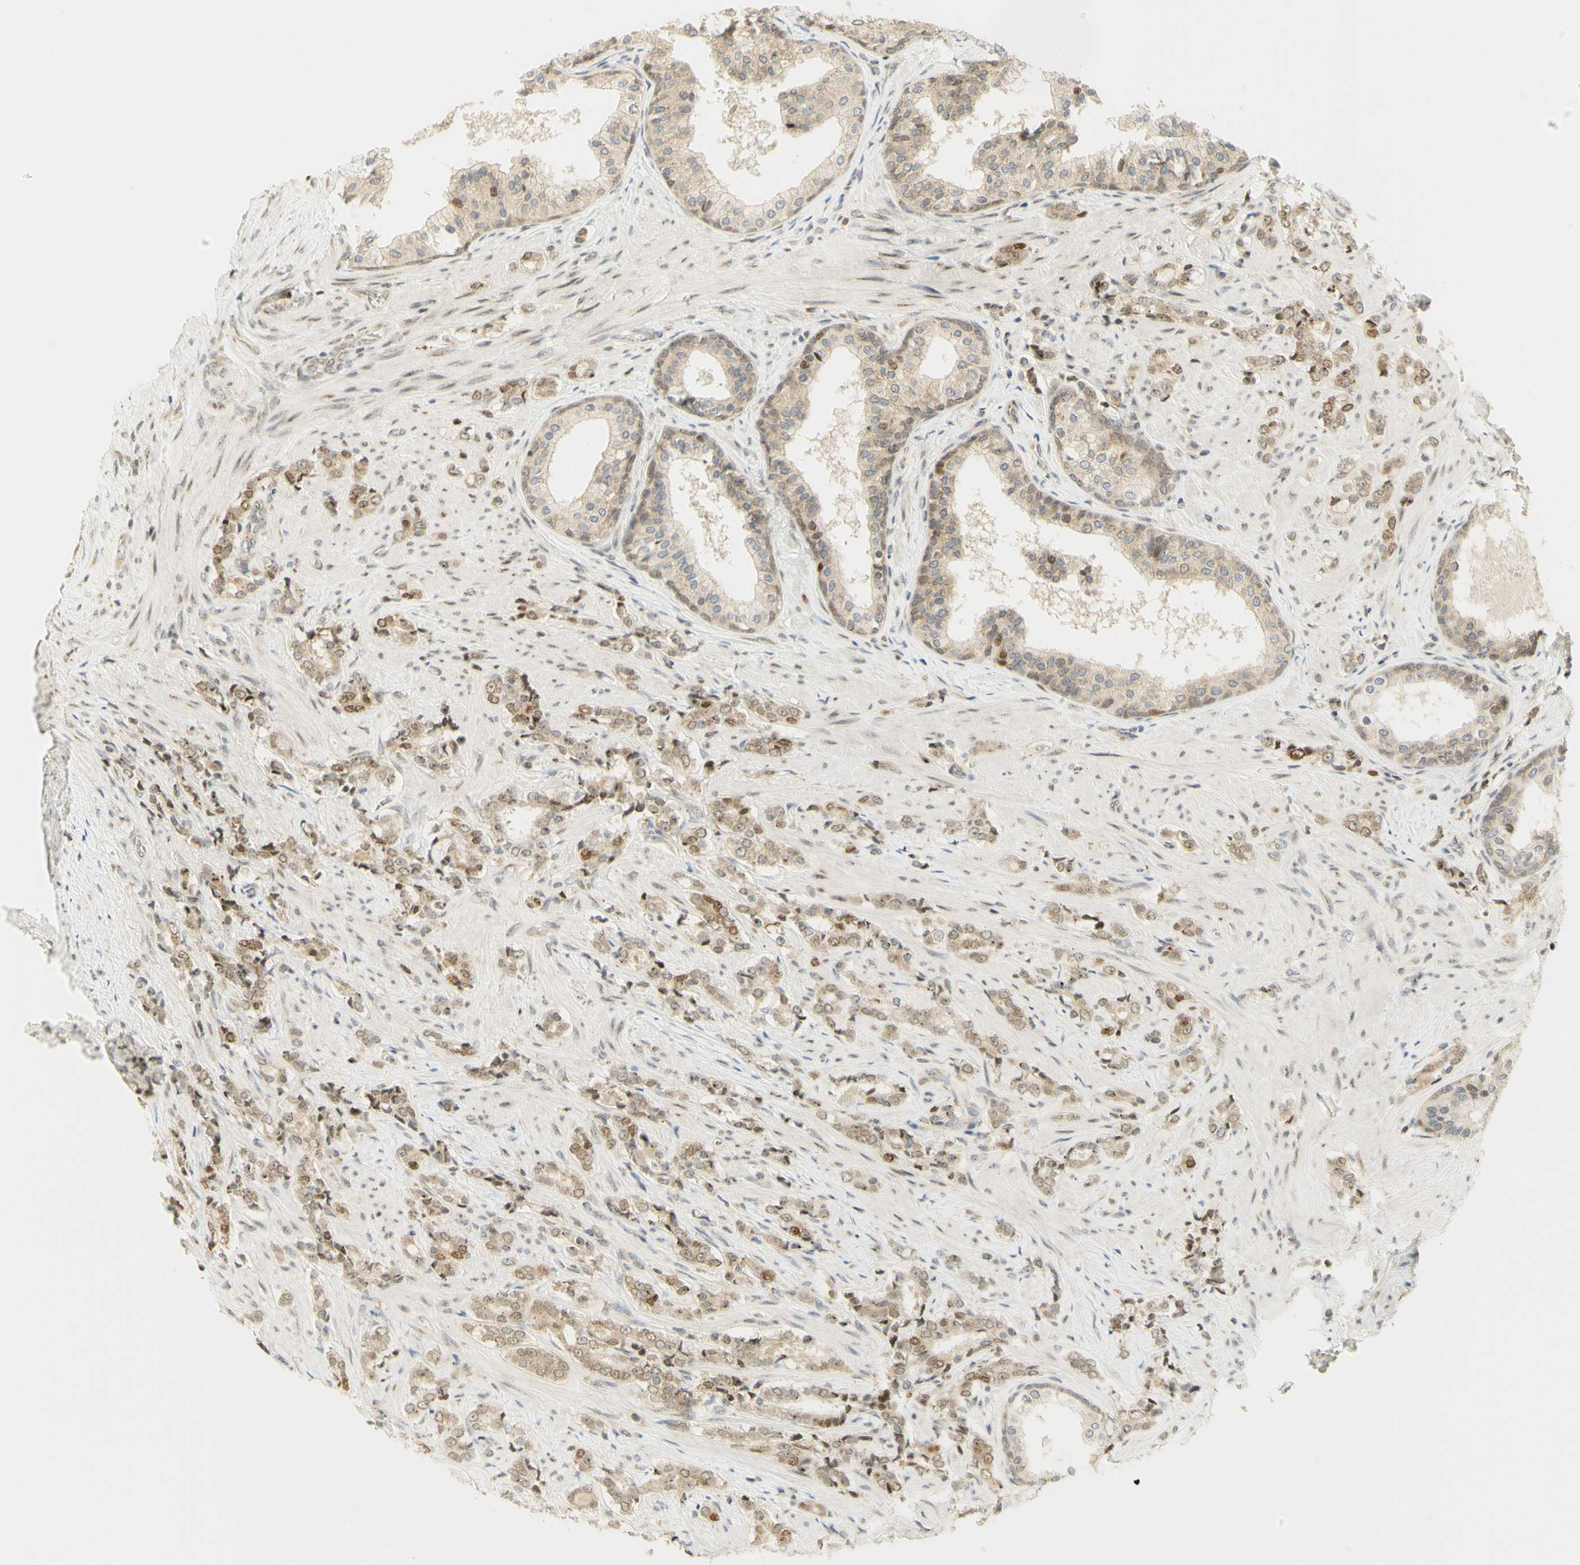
{"staining": {"intensity": "moderate", "quantity": ">75%", "location": "cytoplasmic/membranous,nuclear"}, "tissue": "prostate cancer", "cell_type": "Tumor cells", "image_type": "cancer", "snomed": [{"axis": "morphology", "description": "Adenocarcinoma, Low grade"}, {"axis": "topography", "description": "Prostate"}], "caption": "Immunohistochemistry photomicrograph of prostate cancer (adenocarcinoma (low-grade)) stained for a protein (brown), which demonstrates medium levels of moderate cytoplasmic/membranous and nuclear staining in approximately >75% of tumor cells.", "gene": "KIF11", "patient": {"sex": "male", "age": 60}}